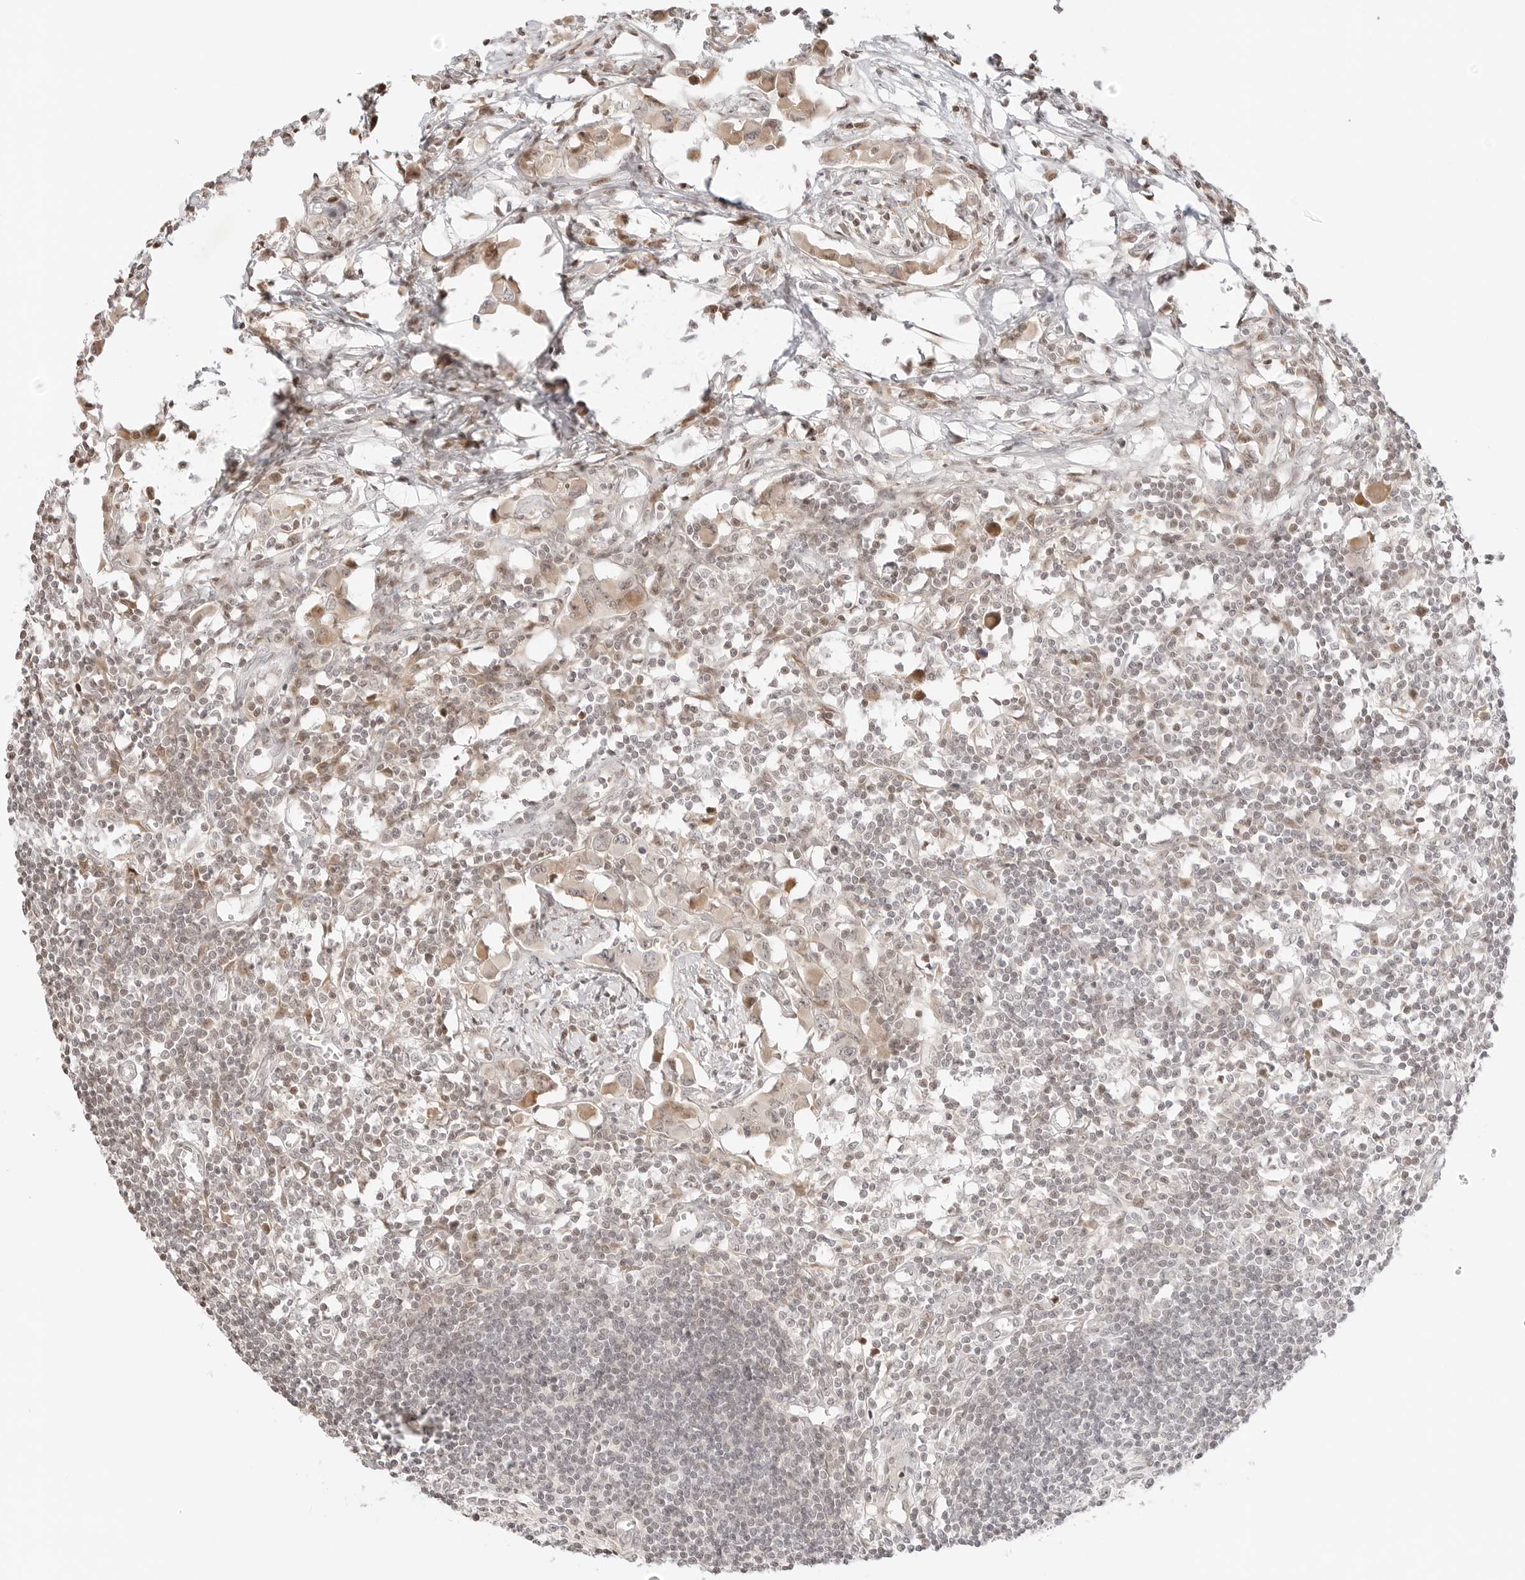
{"staining": {"intensity": "negative", "quantity": "none", "location": "none"}, "tissue": "lymph node", "cell_type": "Germinal center cells", "image_type": "normal", "snomed": [{"axis": "morphology", "description": "Normal tissue, NOS"}, {"axis": "morphology", "description": "Malignant melanoma, Metastatic site"}, {"axis": "topography", "description": "Lymph node"}], "caption": "Germinal center cells show no significant staining in normal lymph node.", "gene": "RPS6KL1", "patient": {"sex": "male", "age": 41}}